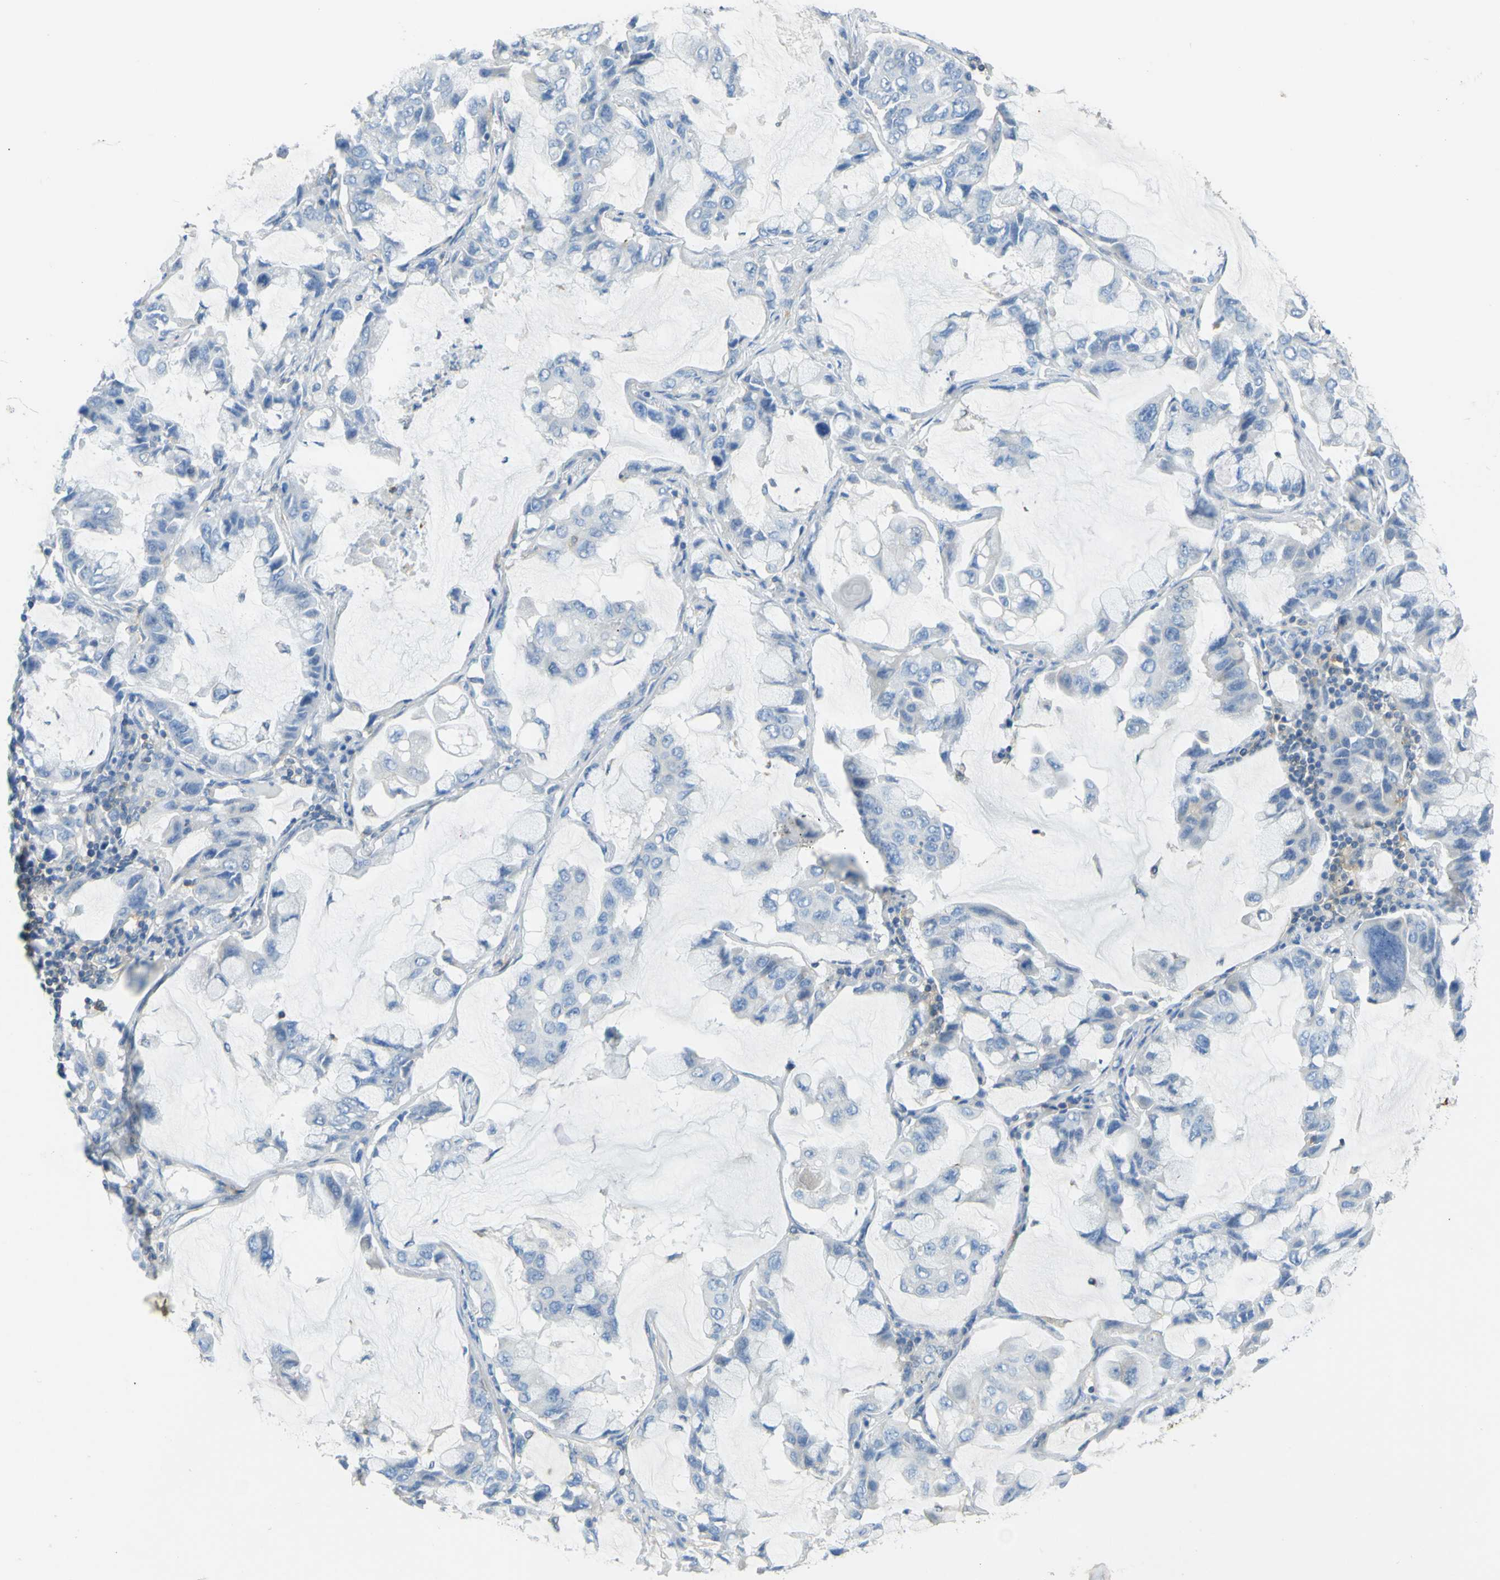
{"staining": {"intensity": "negative", "quantity": "none", "location": "none"}, "tissue": "lung cancer", "cell_type": "Tumor cells", "image_type": "cancer", "snomed": [{"axis": "morphology", "description": "Adenocarcinoma, NOS"}, {"axis": "topography", "description": "Lung"}], "caption": "An immunohistochemistry image of lung cancer is shown. There is no staining in tumor cells of lung cancer. Nuclei are stained in blue.", "gene": "OGN", "patient": {"sex": "male", "age": 64}}